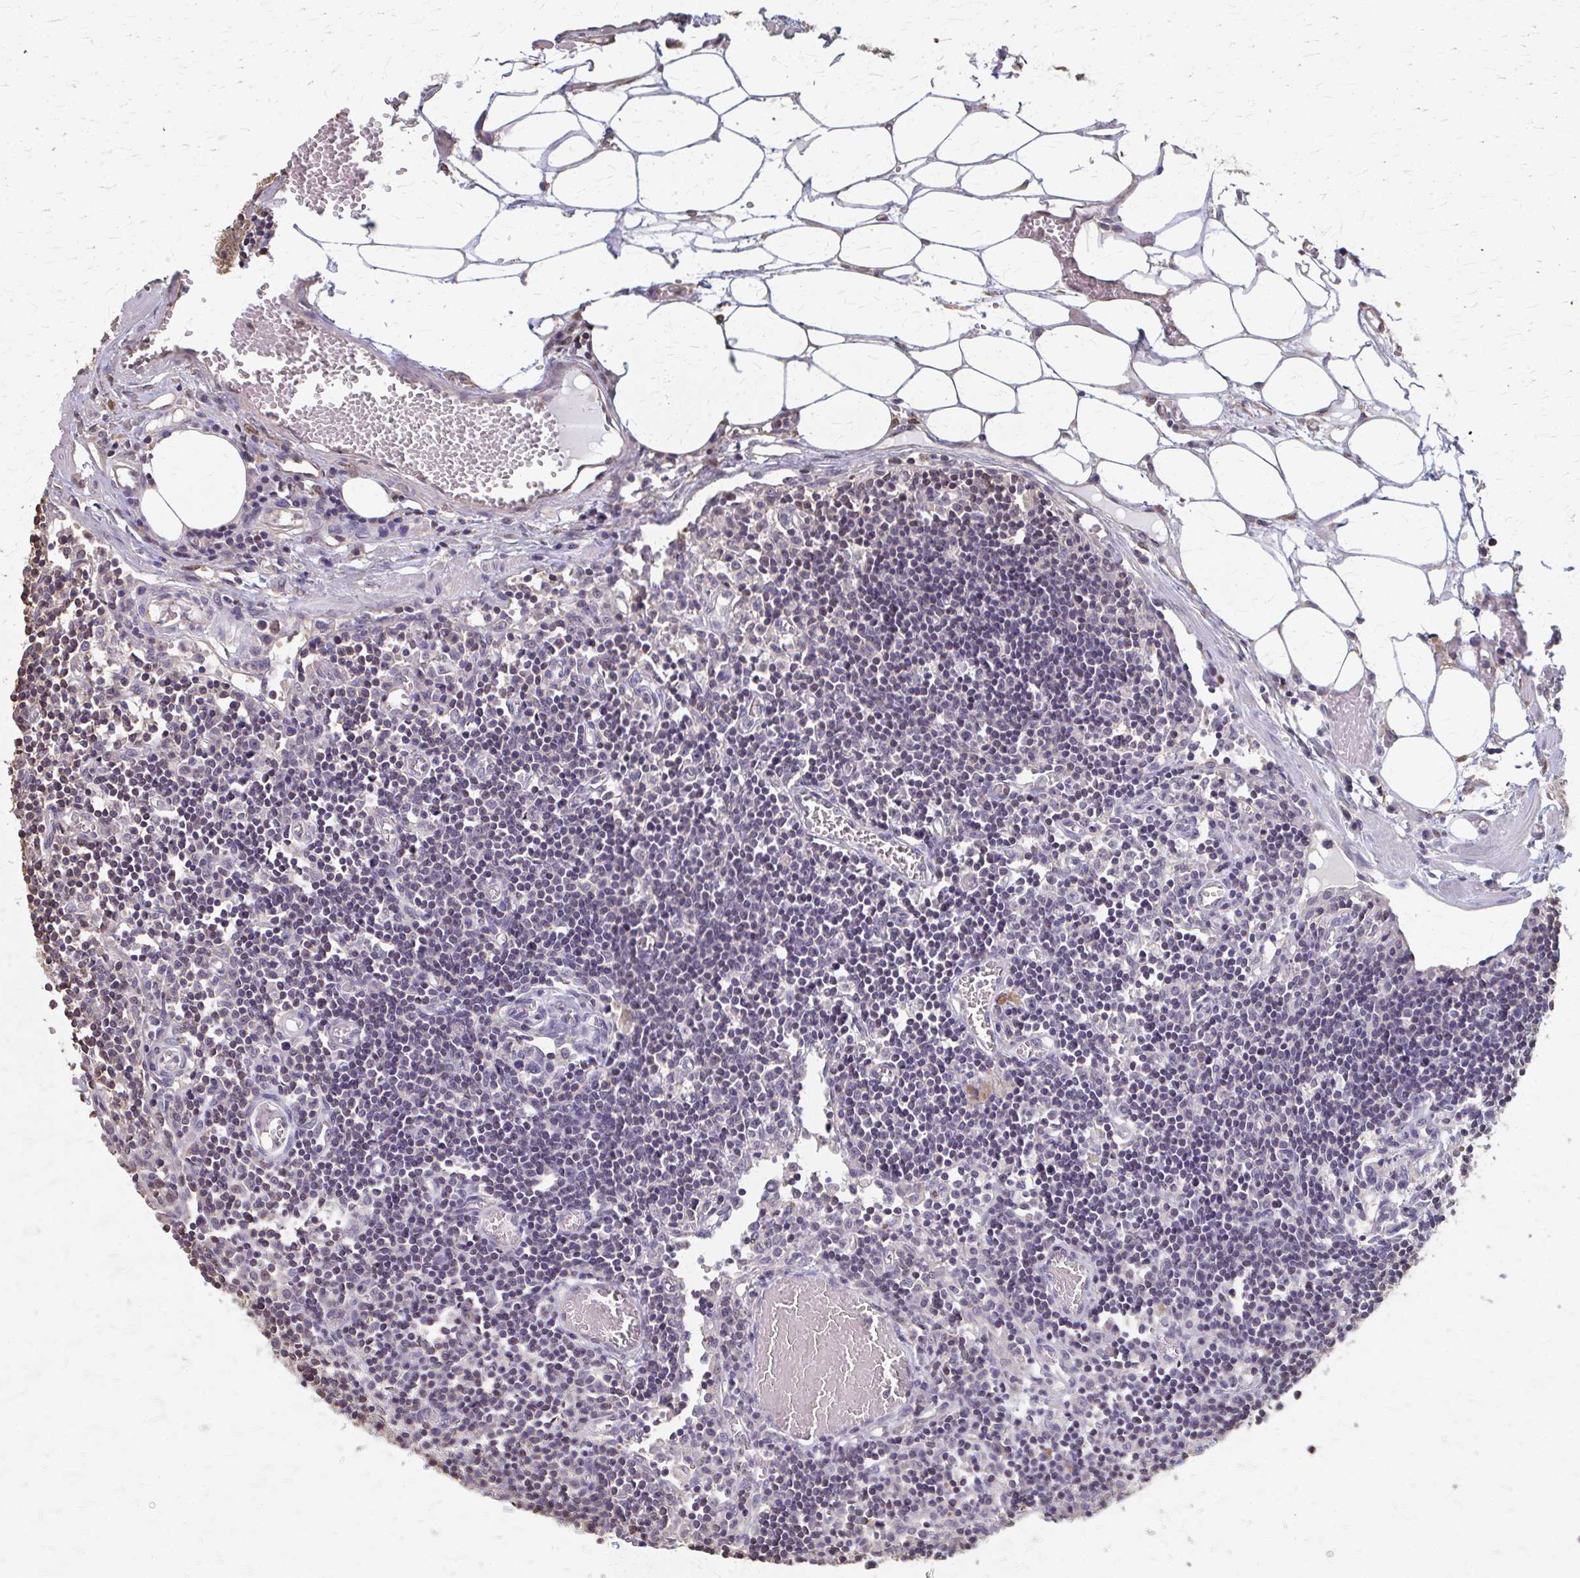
{"staining": {"intensity": "negative", "quantity": "none", "location": "none"}, "tissue": "lymph node", "cell_type": "Germinal center cells", "image_type": "normal", "snomed": [{"axis": "morphology", "description": "Normal tissue, NOS"}, {"axis": "topography", "description": "Lymph node"}], "caption": "Micrograph shows no protein staining in germinal center cells of benign lymph node. (DAB immunohistochemistry (IHC), high magnification).", "gene": "RABGAP1L", "patient": {"sex": "male", "age": 66}}